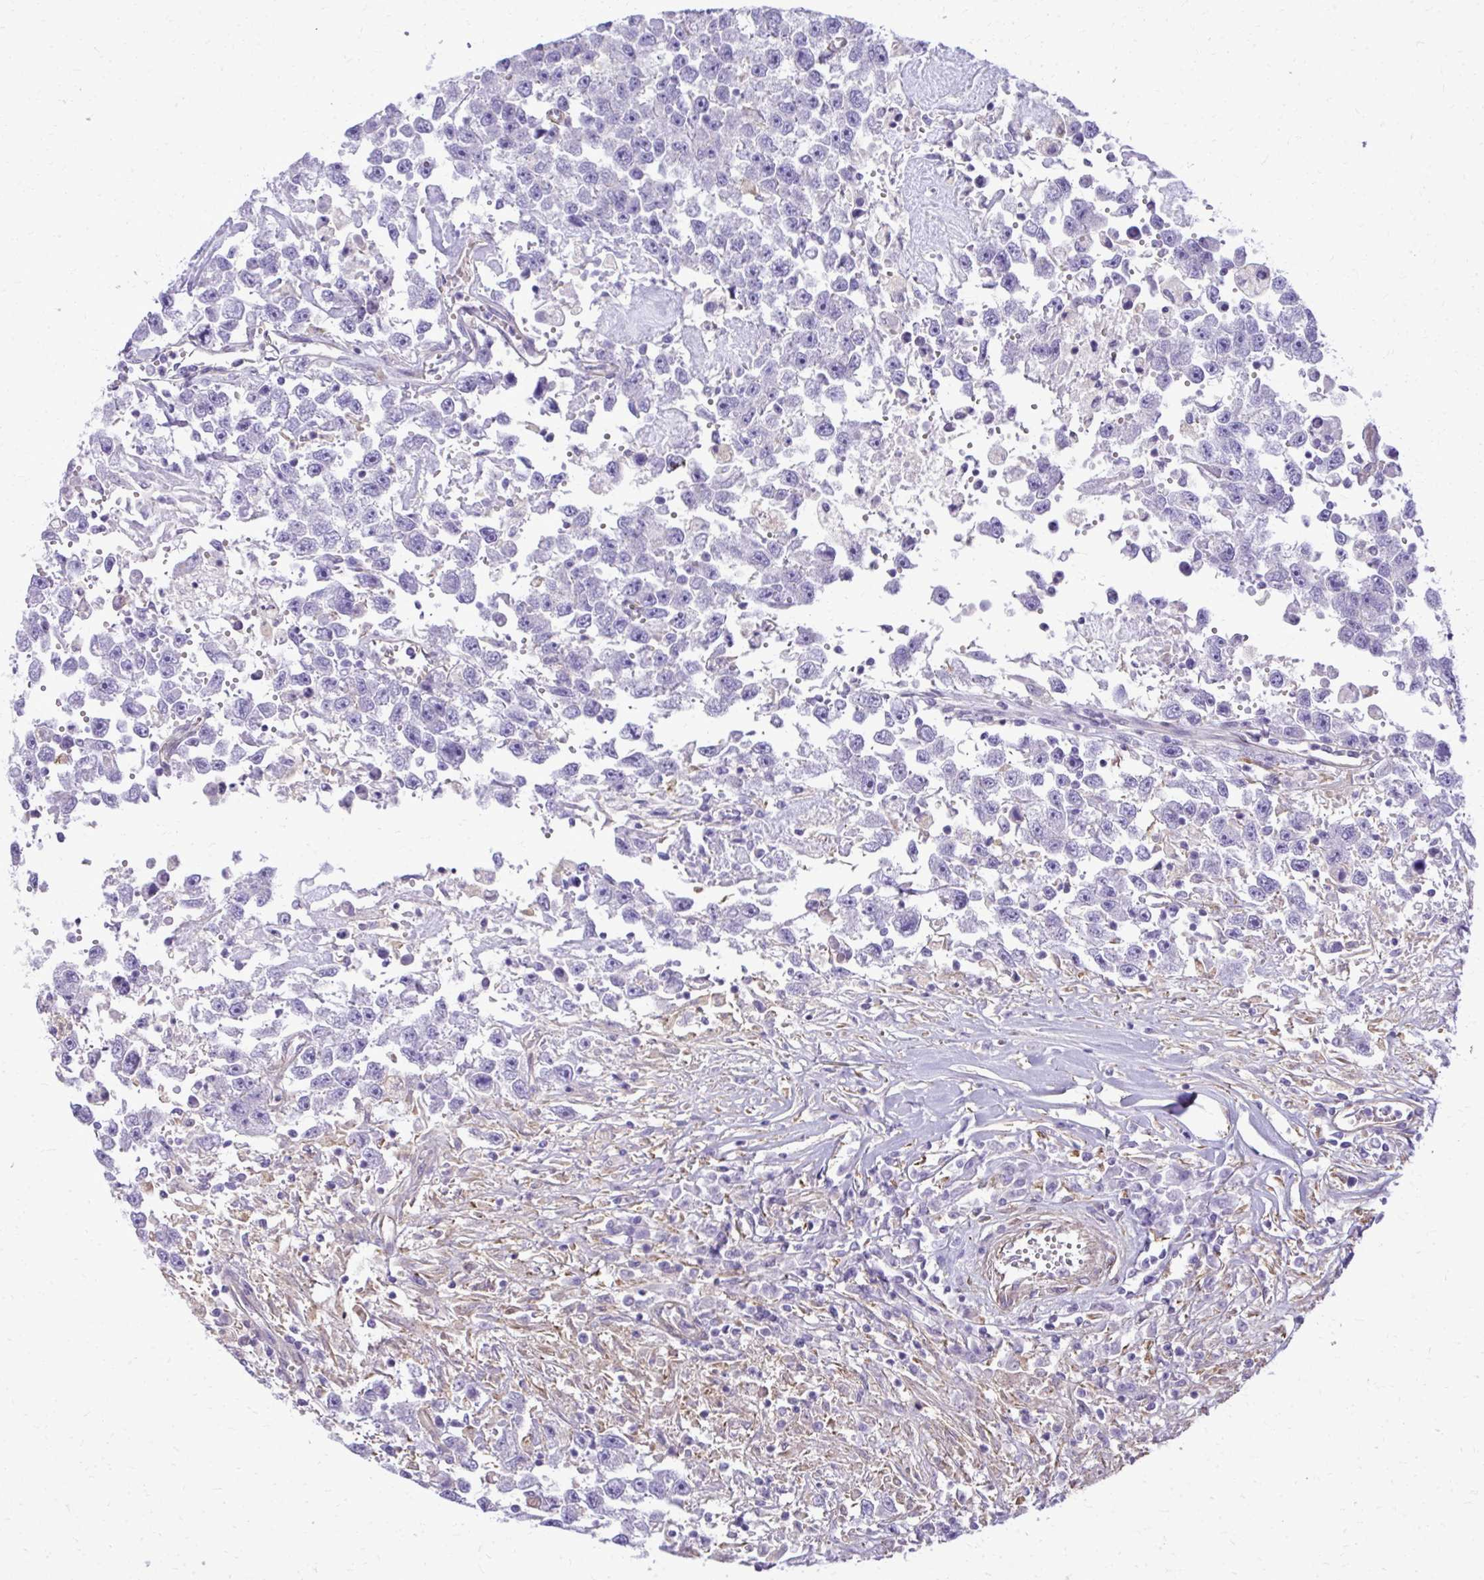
{"staining": {"intensity": "negative", "quantity": "none", "location": "none"}, "tissue": "testis cancer", "cell_type": "Tumor cells", "image_type": "cancer", "snomed": [{"axis": "morphology", "description": "Carcinoma, Embryonal, NOS"}, {"axis": "topography", "description": "Testis"}], "caption": "Testis cancer was stained to show a protein in brown. There is no significant expression in tumor cells. Nuclei are stained in blue.", "gene": "RUNDC3B", "patient": {"sex": "male", "age": 83}}